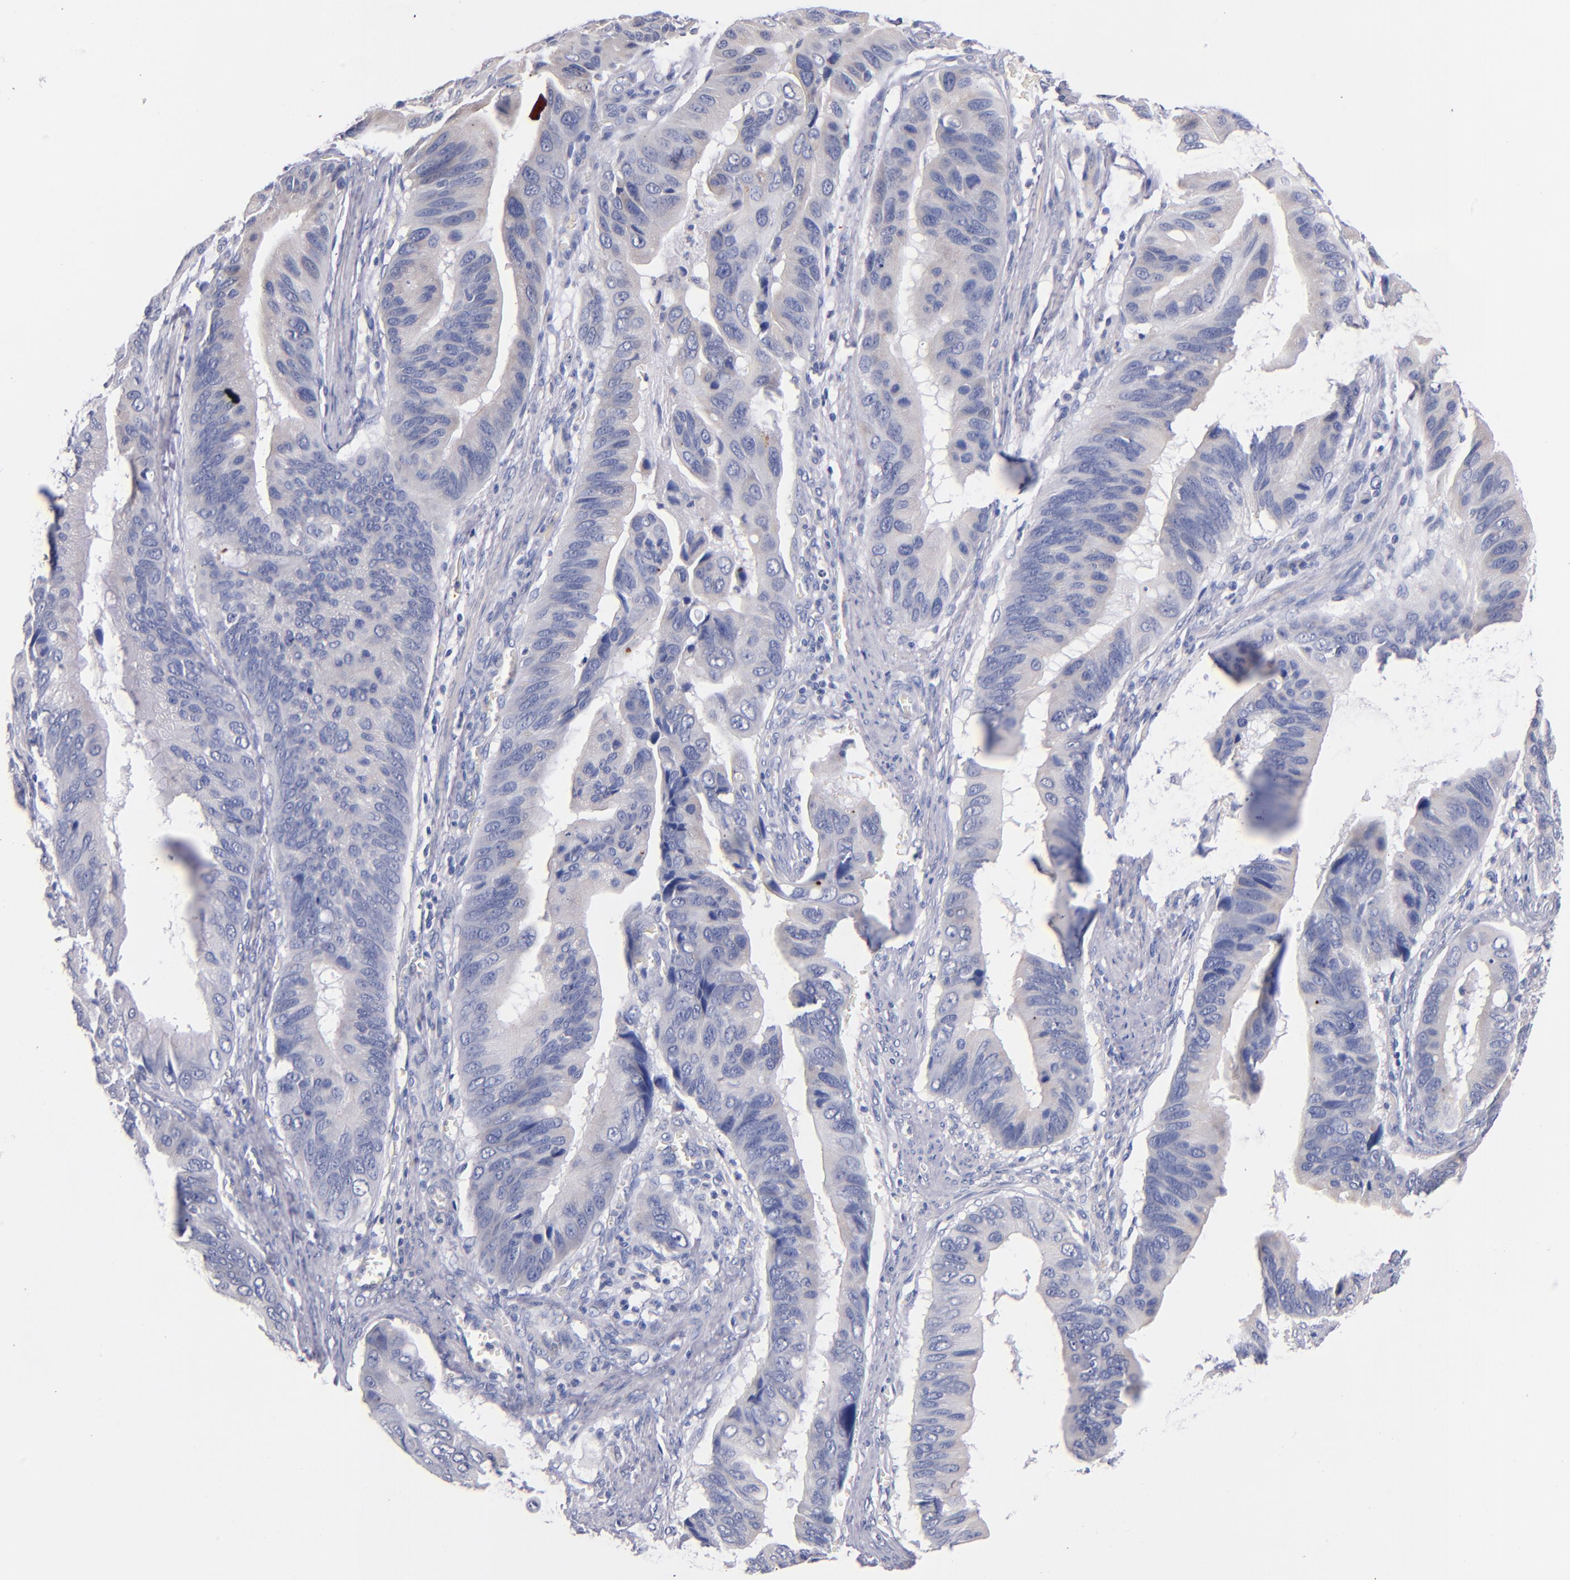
{"staining": {"intensity": "negative", "quantity": "none", "location": "none"}, "tissue": "stomach cancer", "cell_type": "Tumor cells", "image_type": "cancer", "snomed": [{"axis": "morphology", "description": "Adenocarcinoma, NOS"}, {"axis": "topography", "description": "Stomach, upper"}], "caption": "Adenocarcinoma (stomach) was stained to show a protein in brown. There is no significant positivity in tumor cells.", "gene": "CNTNAP2", "patient": {"sex": "male", "age": 80}}